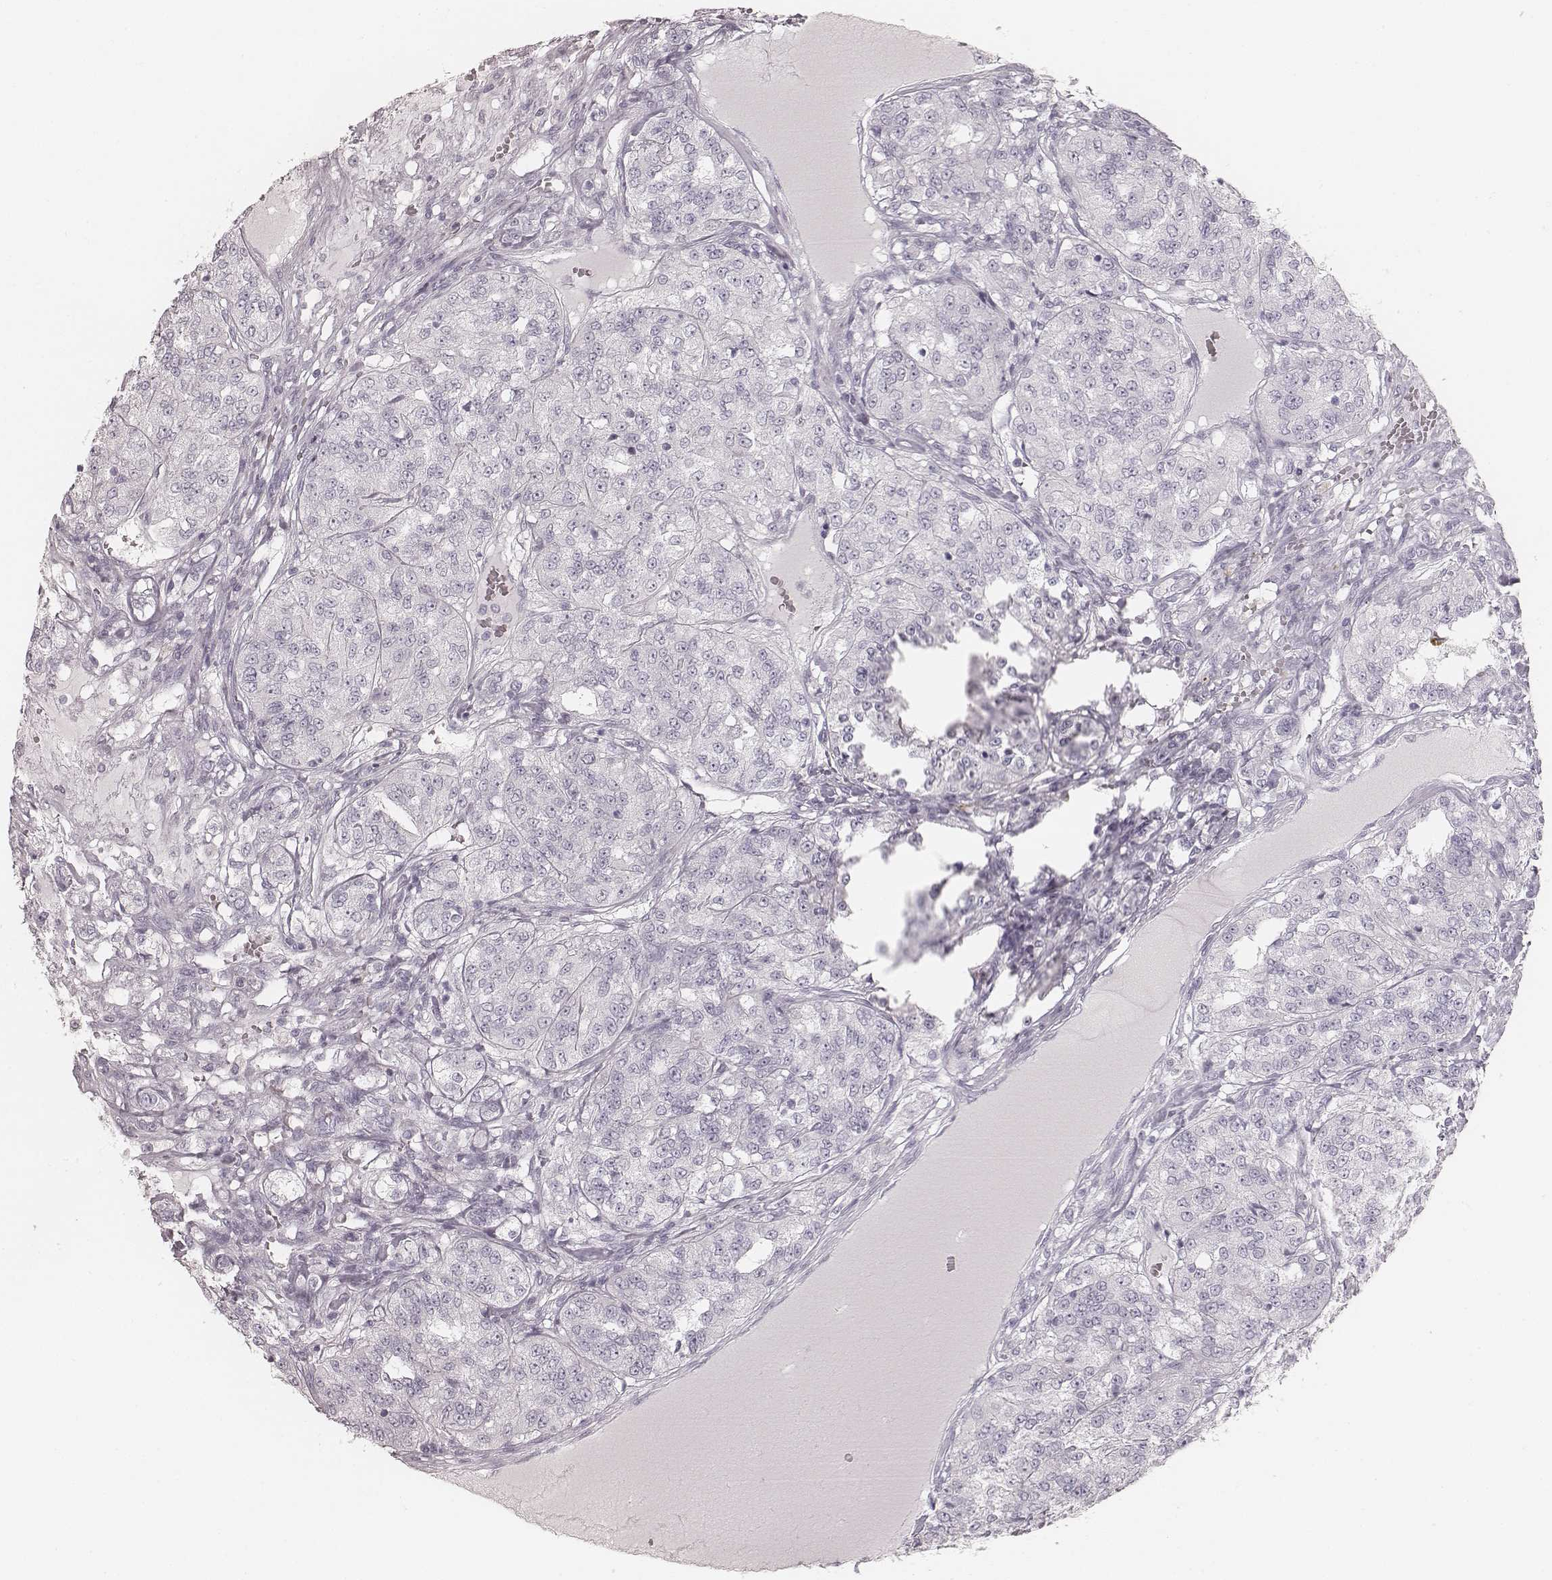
{"staining": {"intensity": "negative", "quantity": "none", "location": "none"}, "tissue": "renal cancer", "cell_type": "Tumor cells", "image_type": "cancer", "snomed": [{"axis": "morphology", "description": "Adenocarcinoma, NOS"}, {"axis": "topography", "description": "Kidney"}], "caption": "Image shows no significant protein staining in tumor cells of renal adenocarcinoma.", "gene": "KRT34", "patient": {"sex": "female", "age": 63}}